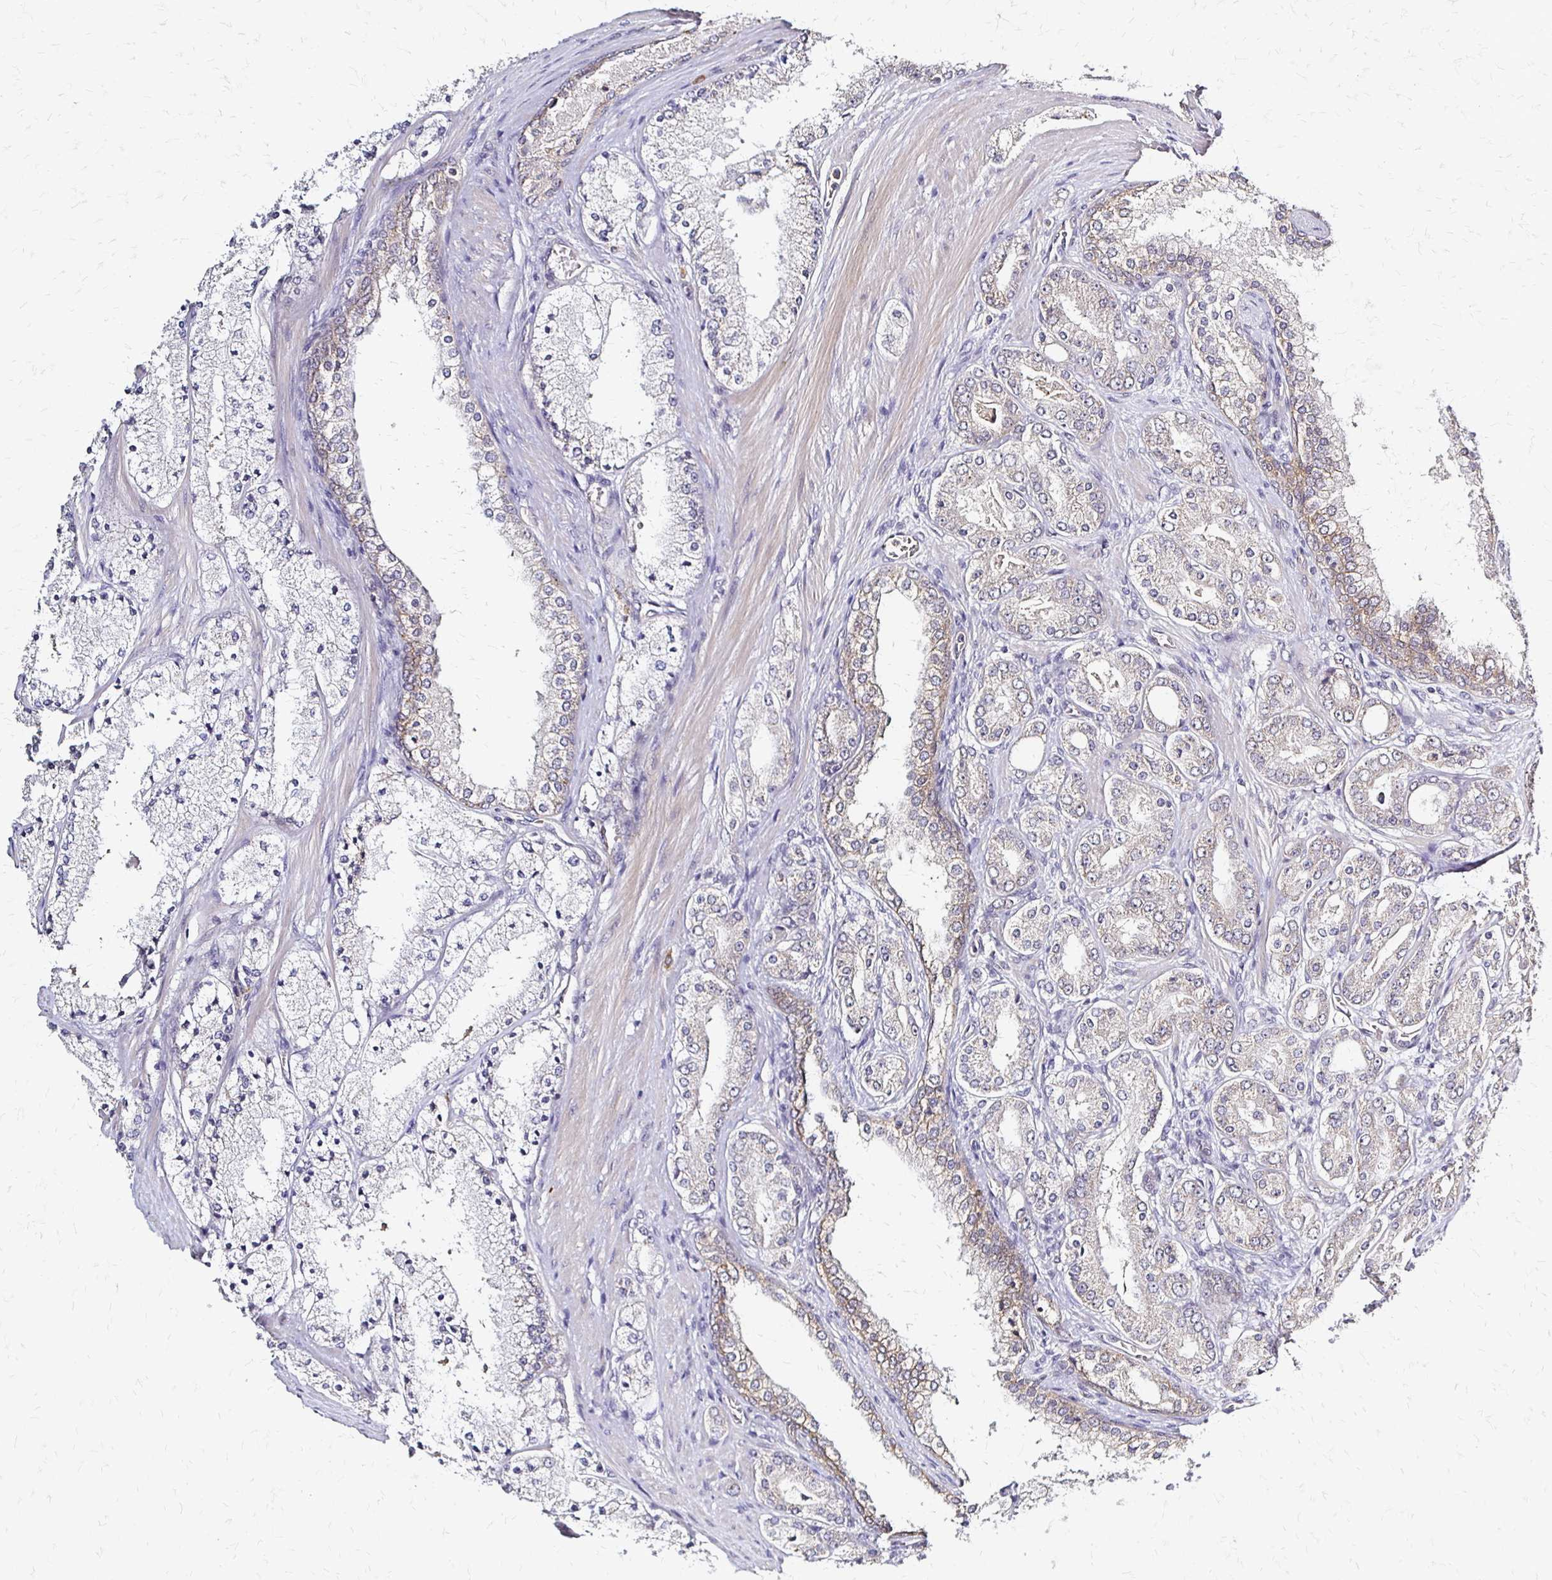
{"staining": {"intensity": "negative", "quantity": "none", "location": "none"}, "tissue": "prostate cancer", "cell_type": "Tumor cells", "image_type": "cancer", "snomed": [{"axis": "morphology", "description": "Adenocarcinoma, High grade"}, {"axis": "topography", "description": "Prostate"}], "caption": "Immunohistochemistry (IHC) micrograph of neoplastic tissue: human high-grade adenocarcinoma (prostate) stained with DAB exhibits no significant protein staining in tumor cells.", "gene": "SLC9A9", "patient": {"sex": "male", "age": 63}}